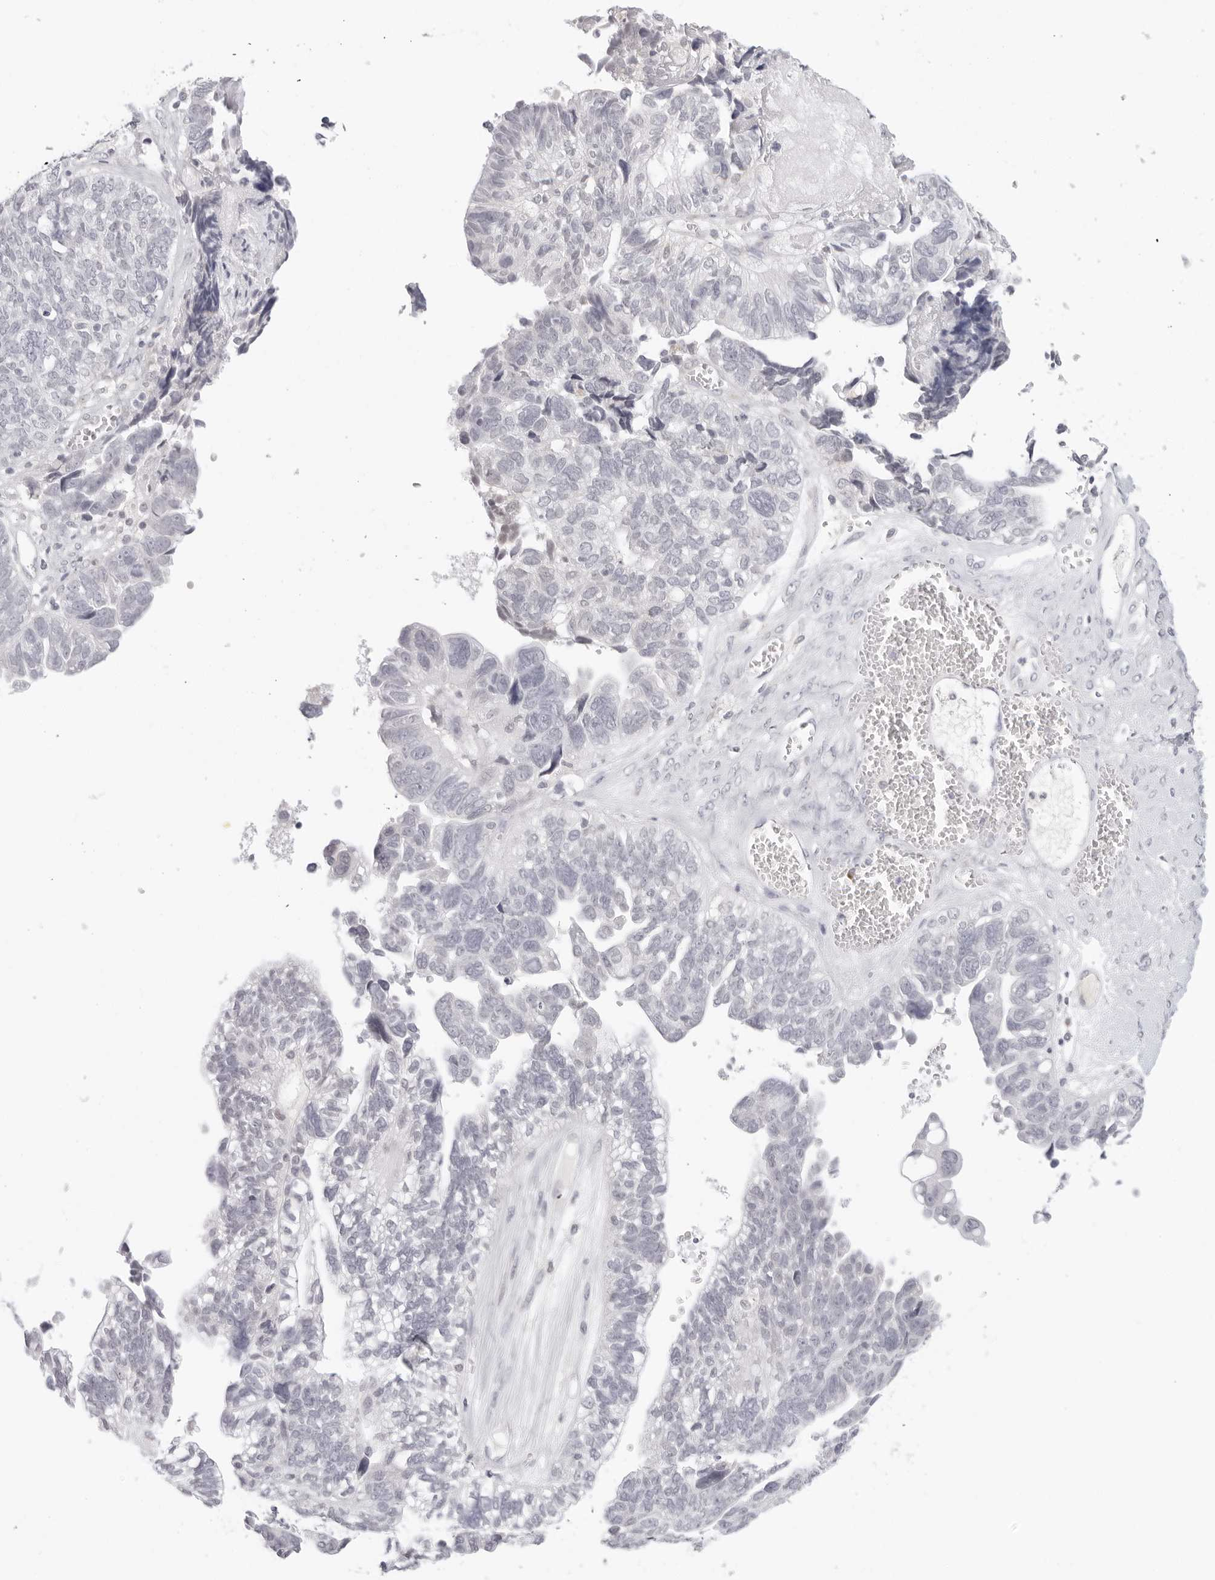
{"staining": {"intensity": "negative", "quantity": "none", "location": "none"}, "tissue": "ovarian cancer", "cell_type": "Tumor cells", "image_type": "cancer", "snomed": [{"axis": "morphology", "description": "Cystadenocarcinoma, serous, NOS"}, {"axis": "topography", "description": "Ovary"}], "caption": "A photomicrograph of ovarian serous cystadenocarcinoma stained for a protein demonstrates no brown staining in tumor cells. (DAB IHC with hematoxylin counter stain).", "gene": "EDN2", "patient": {"sex": "female", "age": 79}}